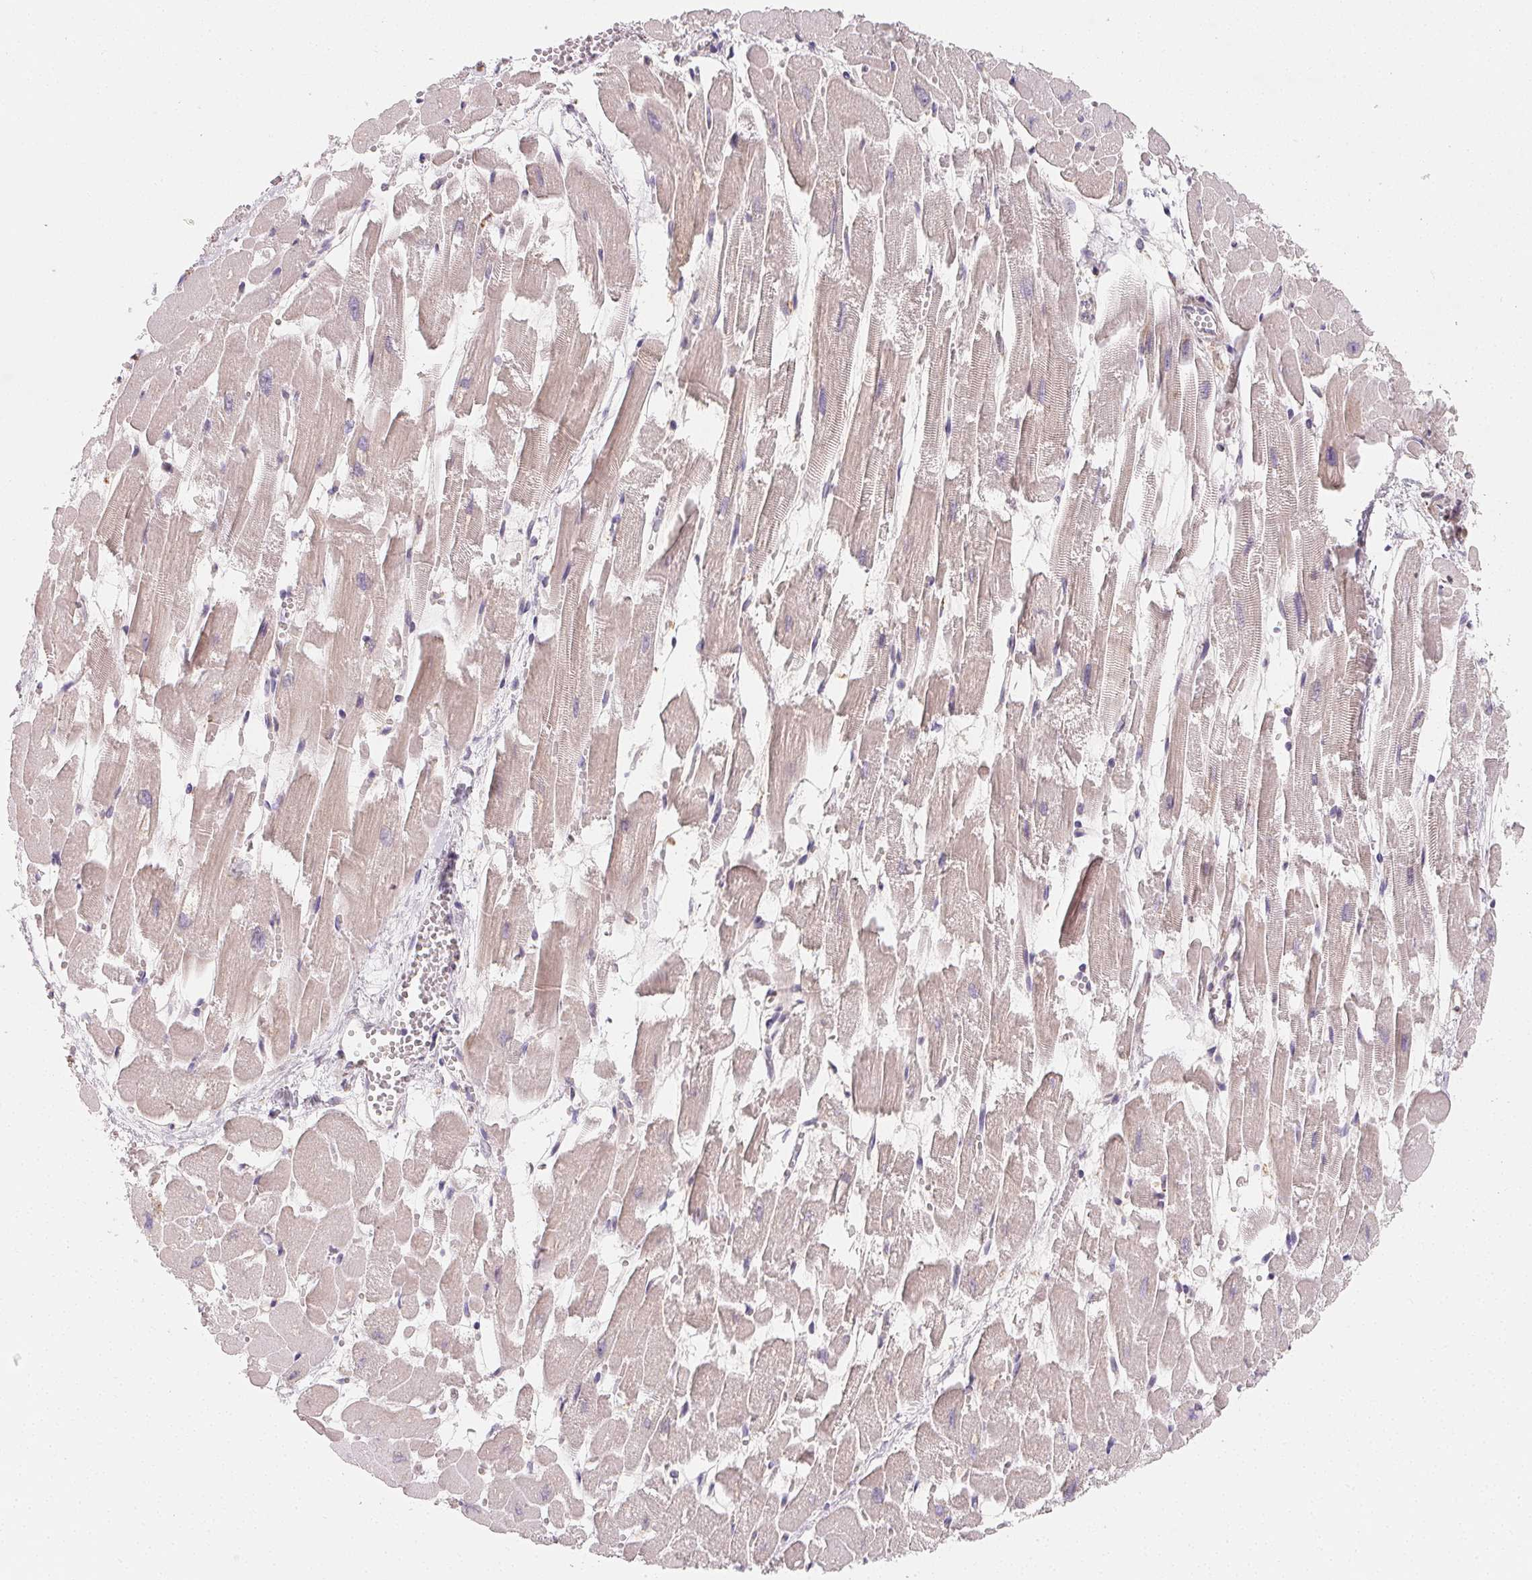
{"staining": {"intensity": "weak", "quantity": "25%-75%", "location": "cytoplasmic/membranous"}, "tissue": "heart muscle", "cell_type": "Cardiomyocytes", "image_type": "normal", "snomed": [{"axis": "morphology", "description": "Normal tissue, NOS"}, {"axis": "topography", "description": "Heart"}], "caption": "Protein expression by IHC reveals weak cytoplasmic/membranous positivity in approximately 25%-75% of cardiomyocytes in benign heart muscle.", "gene": "LRRC23", "patient": {"sex": "female", "age": 52}}